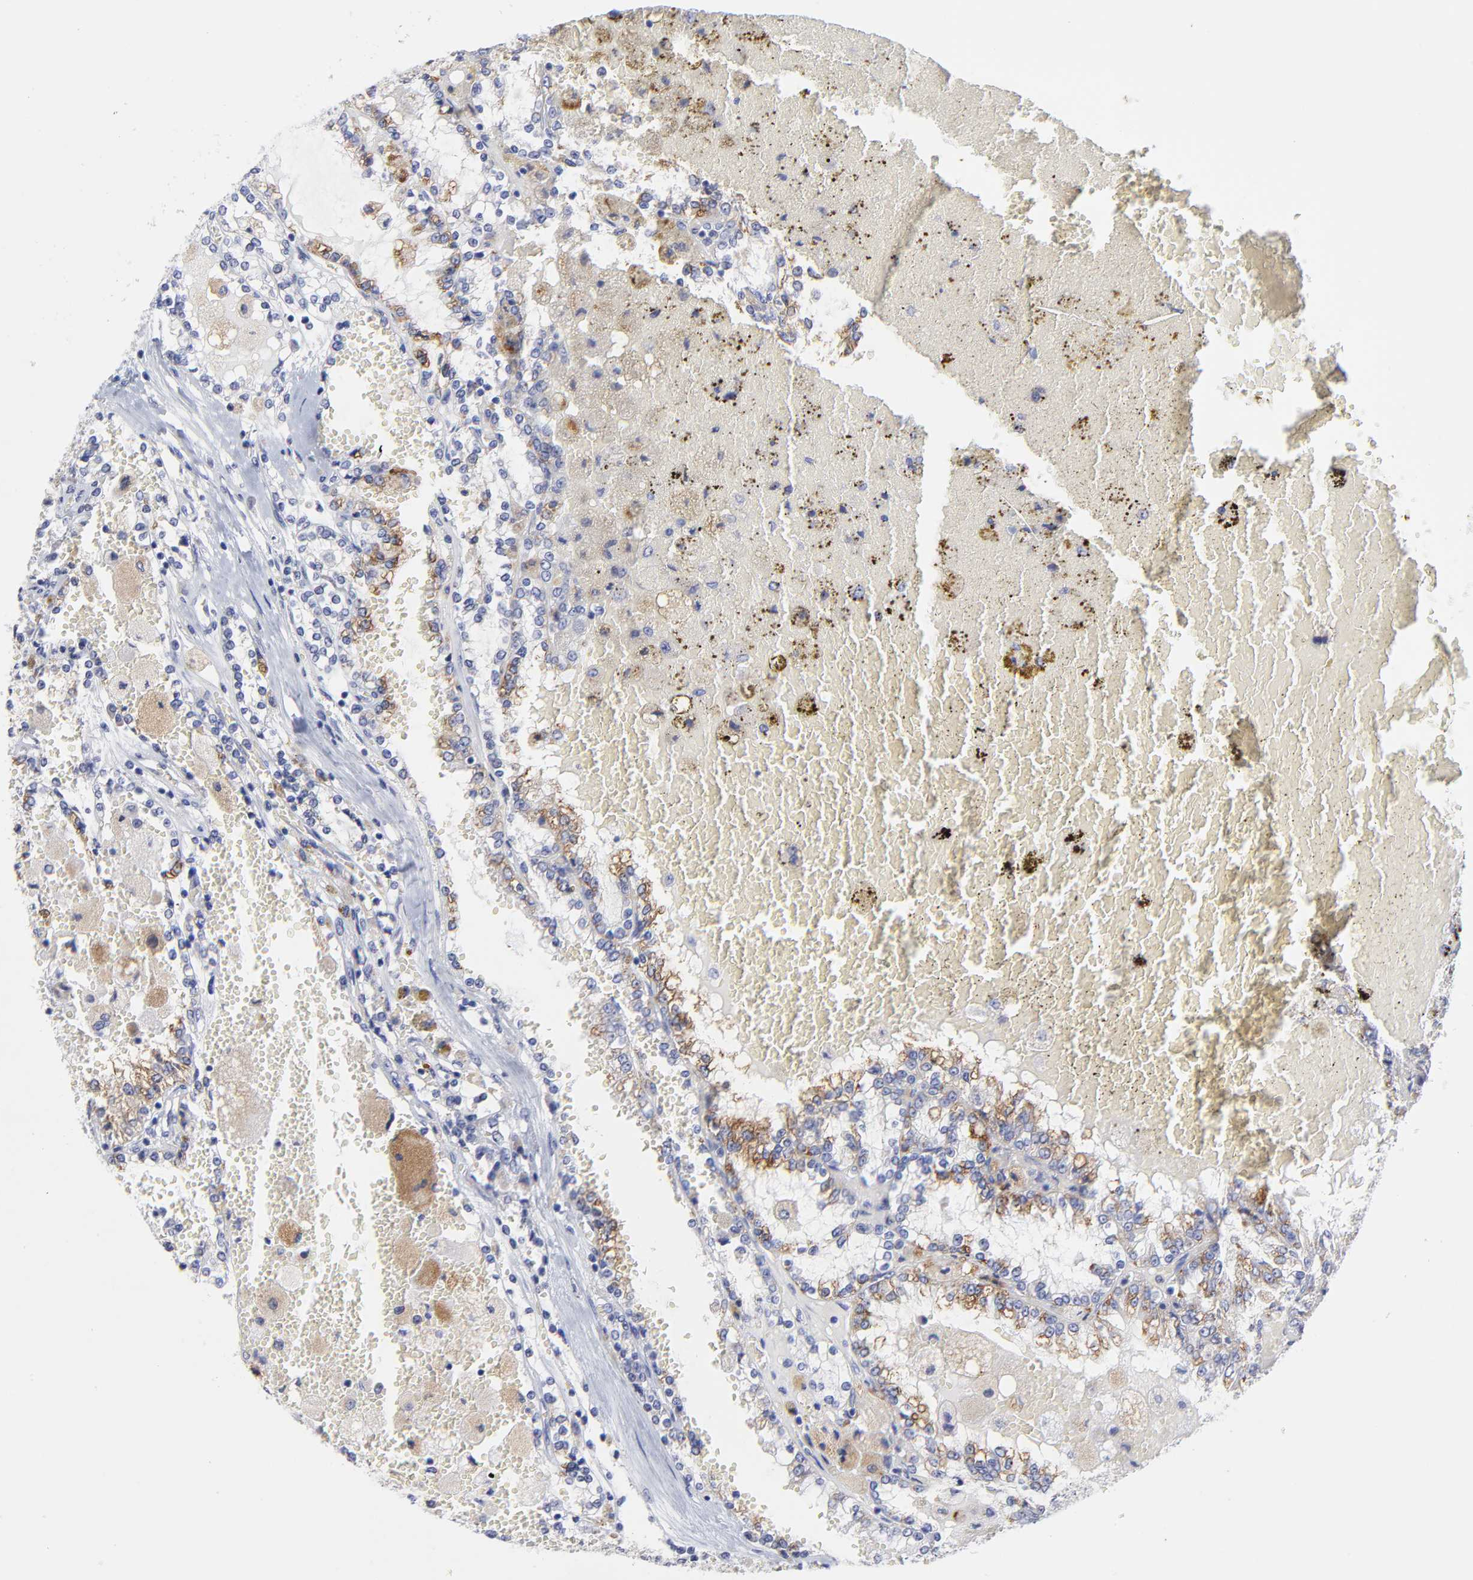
{"staining": {"intensity": "moderate", "quantity": ">75%", "location": "cytoplasmic/membranous"}, "tissue": "renal cancer", "cell_type": "Tumor cells", "image_type": "cancer", "snomed": [{"axis": "morphology", "description": "Adenocarcinoma, NOS"}, {"axis": "topography", "description": "Kidney"}], "caption": "Brown immunohistochemical staining in renal cancer reveals moderate cytoplasmic/membranous staining in approximately >75% of tumor cells.", "gene": "DUSP9", "patient": {"sex": "female", "age": 56}}